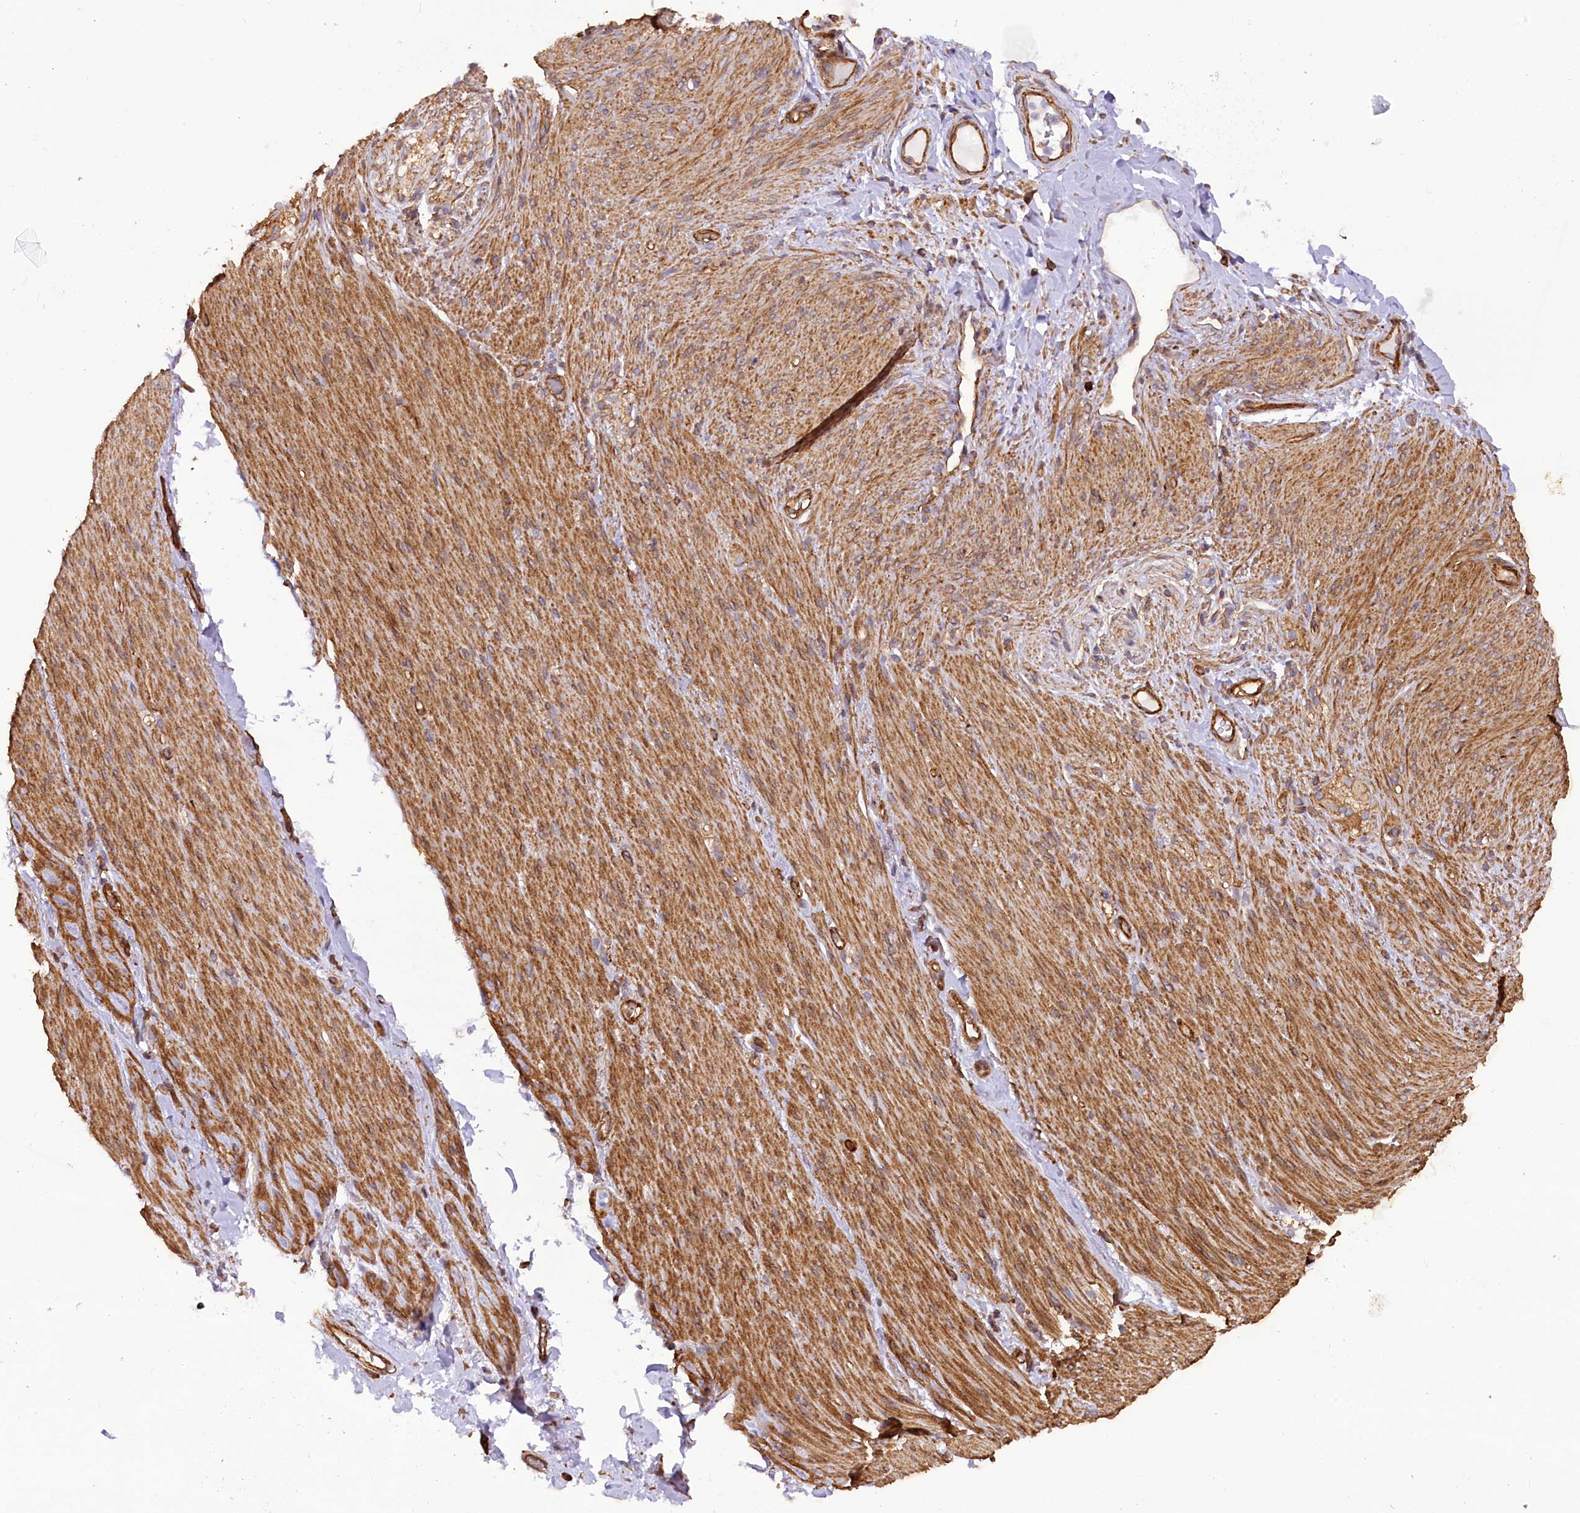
{"staining": {"intensity": "negative", "quantity": "none", "location": "none"}, "tissue": "adipose tissue", "cell_type": "Adipocytes", "image_type": "normal", "snomed": [{"axis": "morphology", "description": "Normal tissue, NOS"}, {"axis": "topography", "description": "Colon"}, {"axis": "topography", "description": "Peripheral nerve tissue"}], "caption": "This histopathology image is of benign adipose tissue stained with immunohistochemistry to label a protein in brown with the nuclei are counter-stained blue. There is no staining in adipocytes.", "gene": "SYNPO2", "patient": {"sex": "female", "age": 61}}